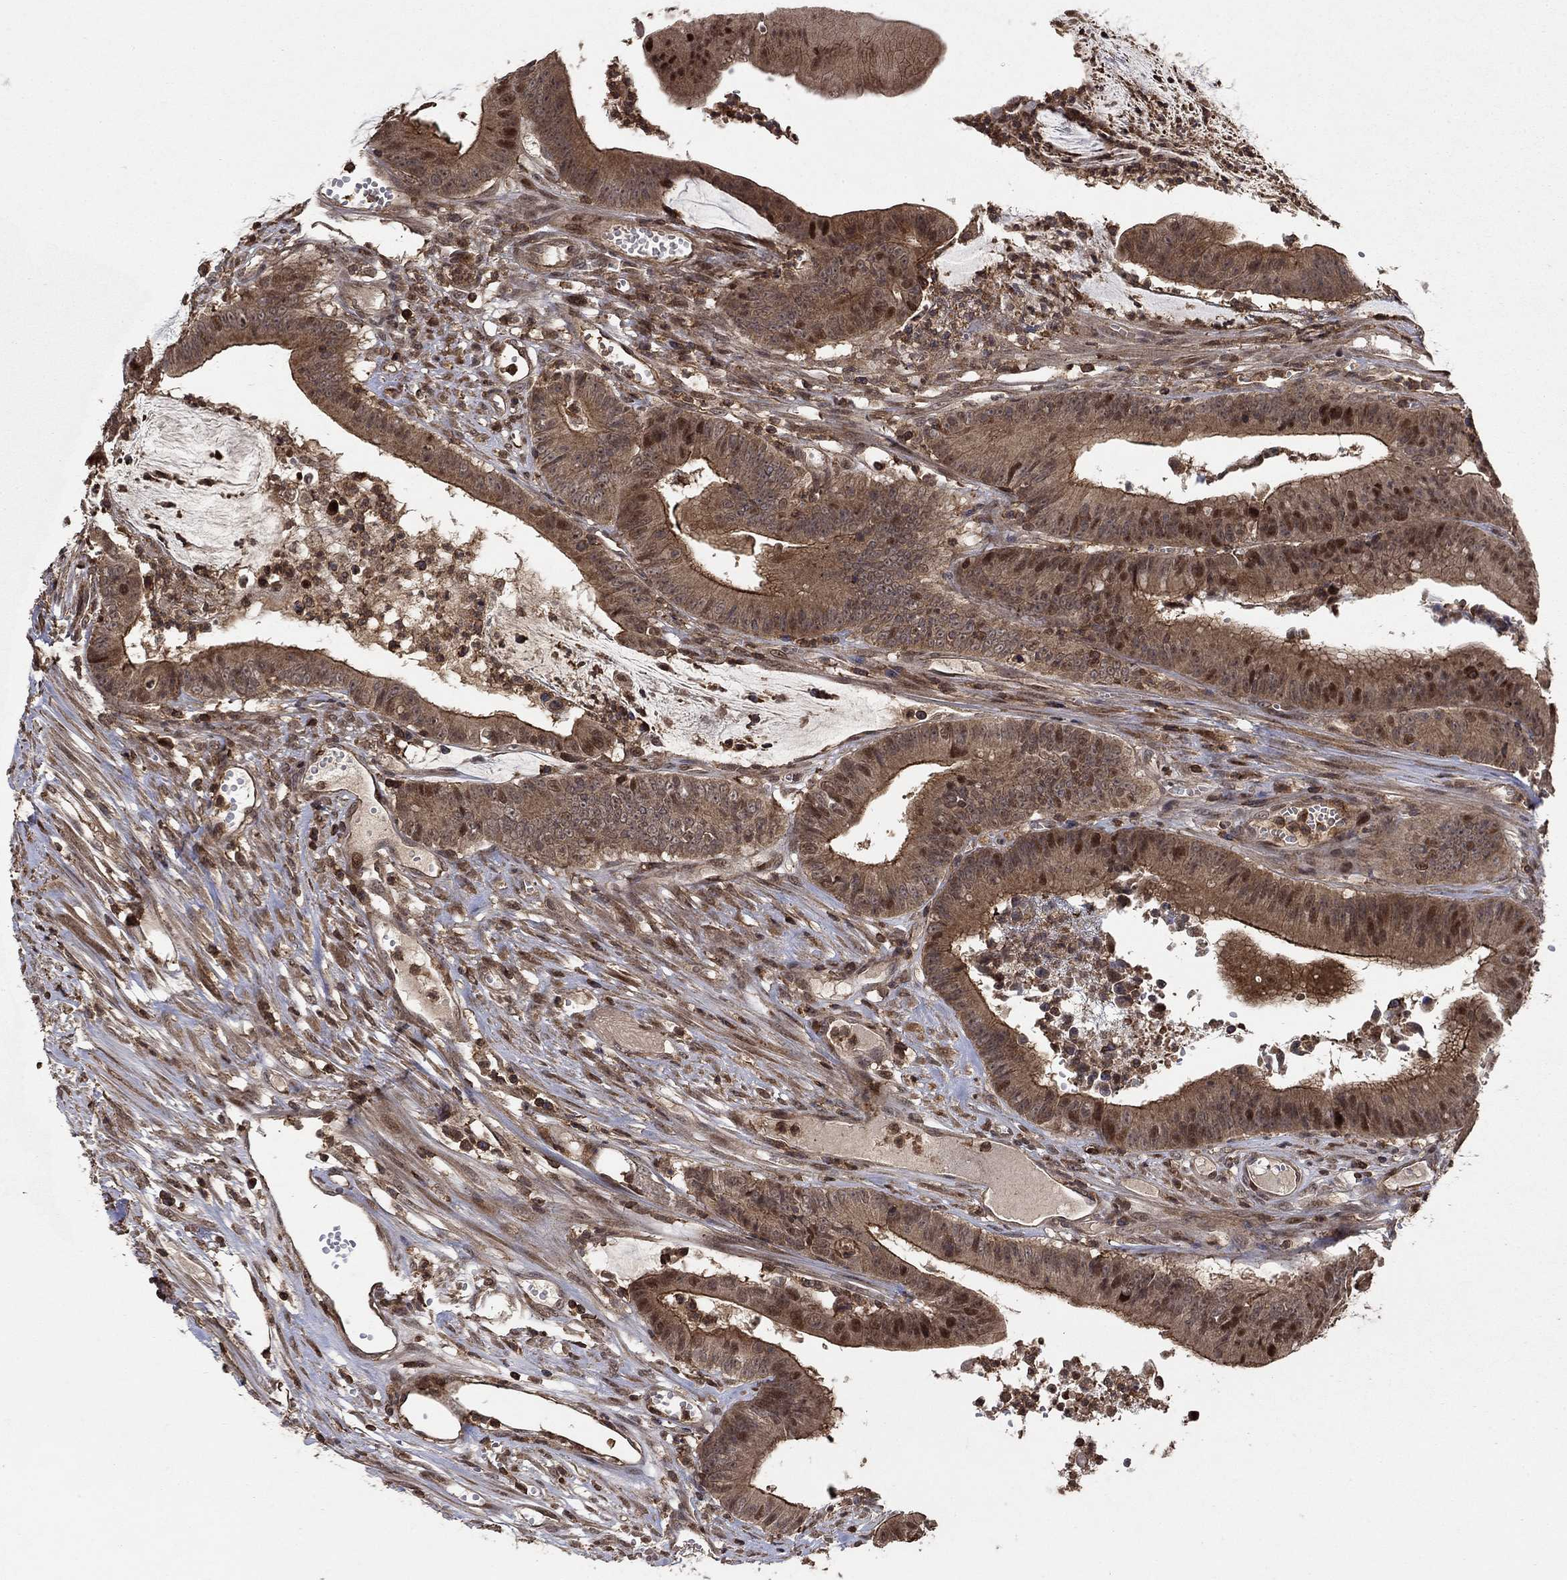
{"staining": {"intensity": "moderate", "quantity": ">75%", "location": "cytoplasmic/membranous,nuclear"}, "tissue": "colorectal cancer", "cell_type": "Tumor cells", "image_type": "cancer", "snomed": [{"axis": "morphology", "description": "Adenocarcinoma, NOS"}, {"axis": "topography", "description": "Colon"}], "caption": "Colorectal adenocarcinoma stained with DAB immunohistochemistry exhibits medium levels of moderate cytoplasmic/membranous and nuclear staining in approximately >75% of tumor cells.", "gene": "CCDC66", "patient": {"sex": "female", "age": 69}}